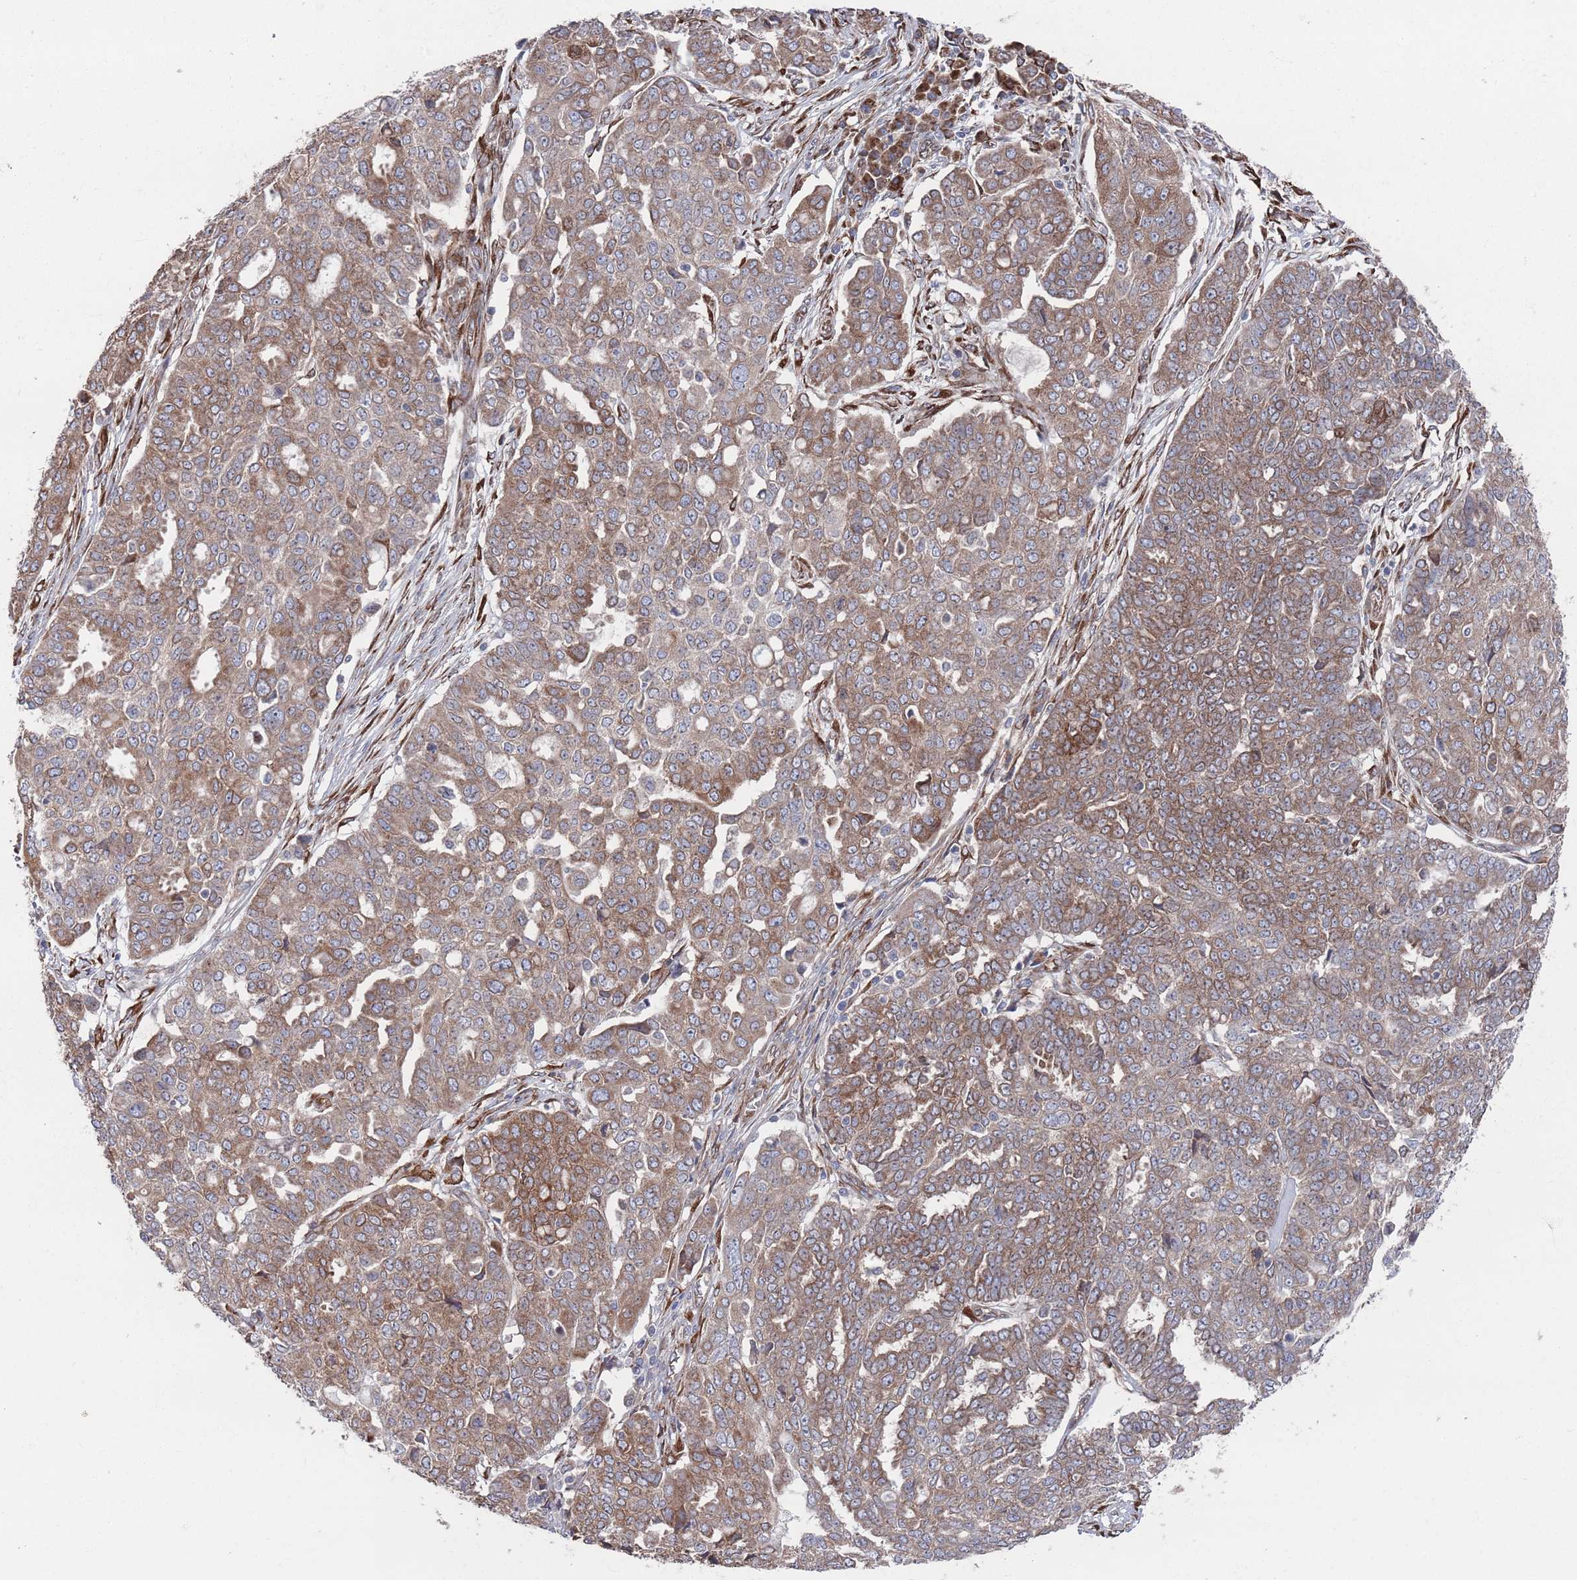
{"staining": {"intensity": "moderate", "quantity": ">75%", "location": "cytoplasmic/membranous"}, "tissue": "ovarian cancer", "cell_type": "Tumor cells", "image_type": "cancer", "snomed": [{"axis": "morphology", "description": "Cystadenocarcinoma, serous, NOS"}, {"axis": "topography", "description": "Soft tissue"}, {"axis": "topography", "description": "Ovary"}], "caption": "Protein analysis of ovarian serous cystadenocarcinoma tissue shows moderate cytoplasmic/membranous positivity in approximately >75% of tumor cells.", "gene": "CCDC106", "patient": {"sex": "female", "age": 57}}